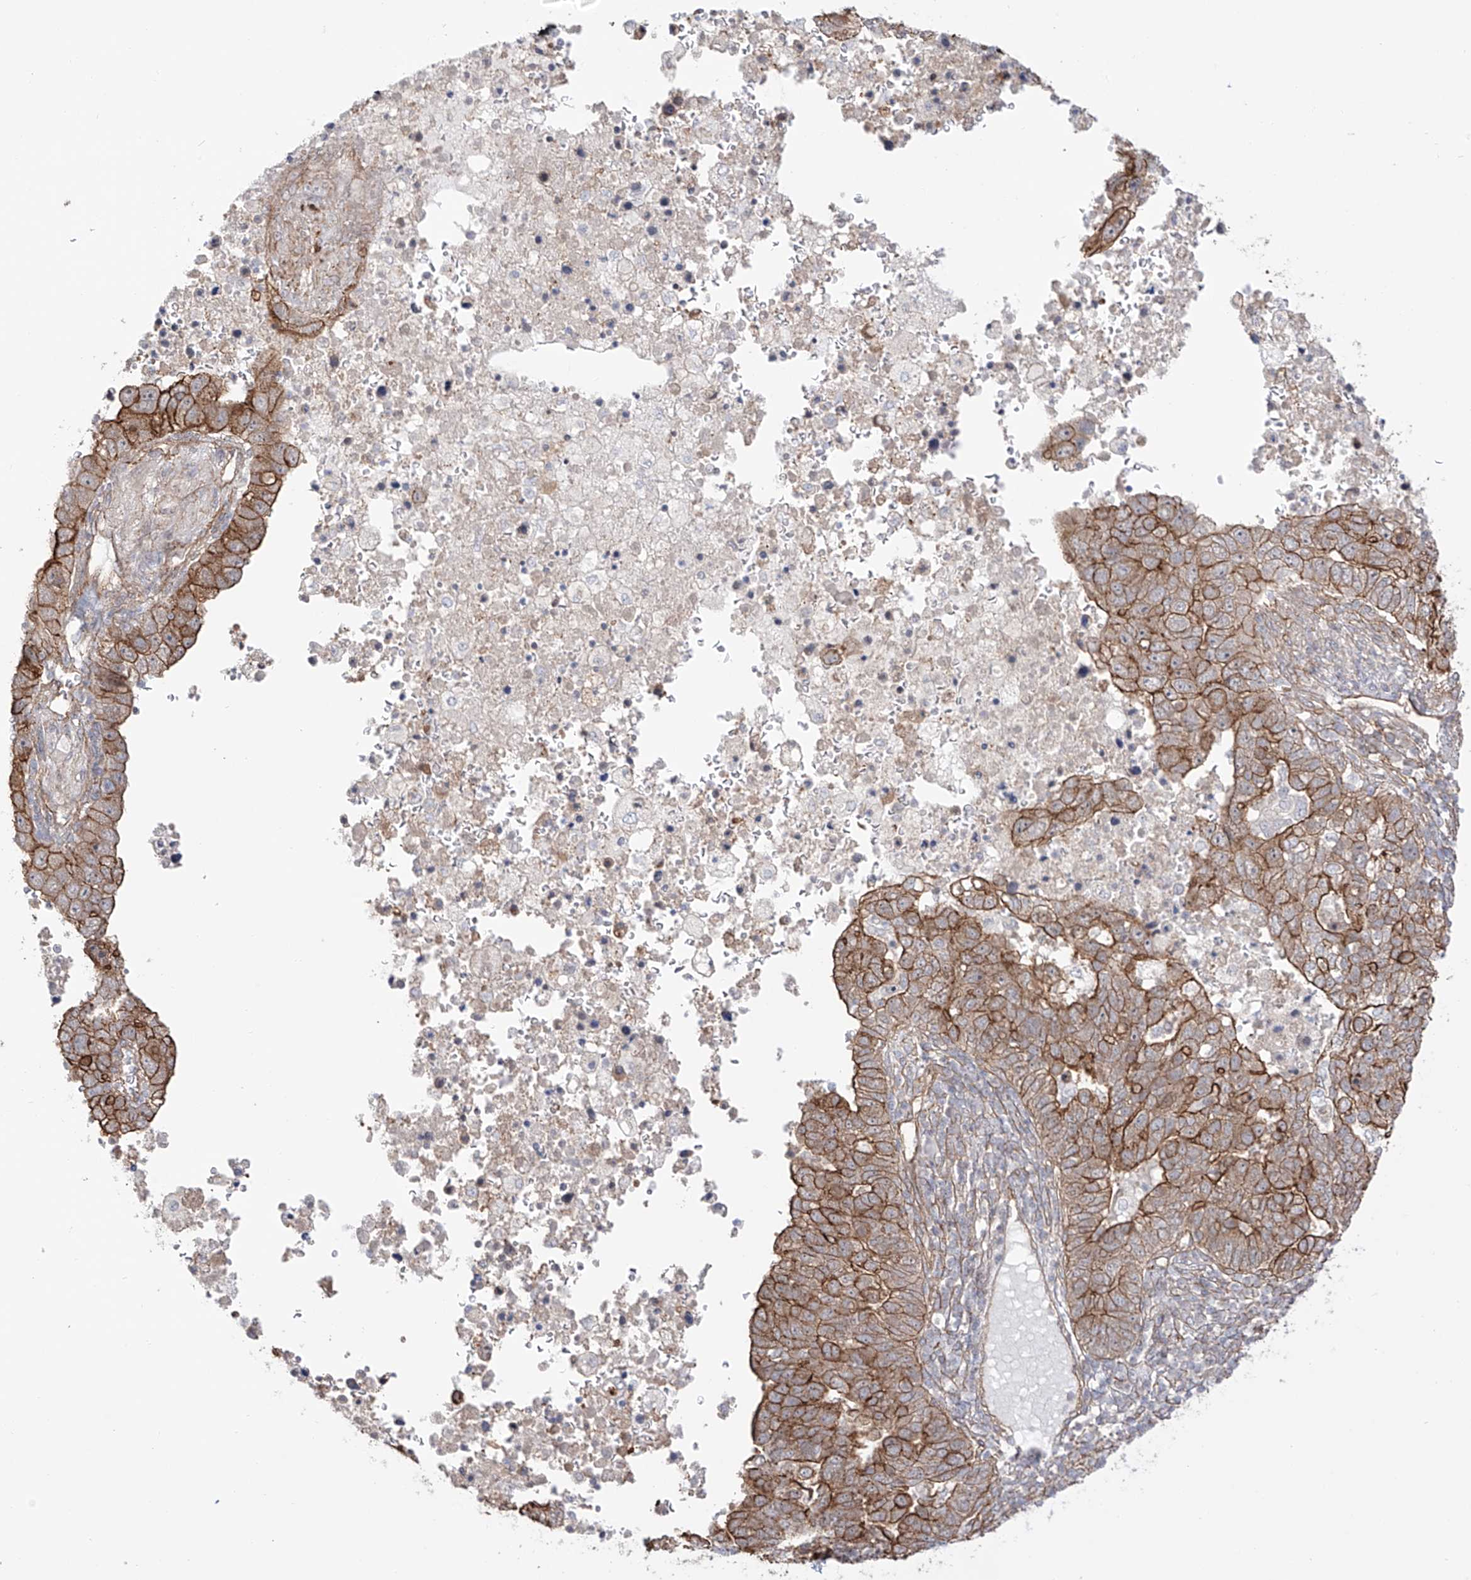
{"staining": {"intensity": "moderate", "quantity": "25%-75%", "location": "cytoplasmic/membranous"}, "tissue": "pancreatic cancer", "cell_type": "Tumor cells", "image_type": "cancer", "snomed": [{"axis": "morphology", "description": "Adenocarcinoma, NOS"}, {"axis": "topography", "description": "Pancreas"}], "caption": "Protein staining shows moderate cytoplasmic/membranous staining in about 25%-75% of tumor cells in pancreatic adenocarcinoma.", "gene": "ZNF180", "patient": {"sex": "female", "age": 61}}